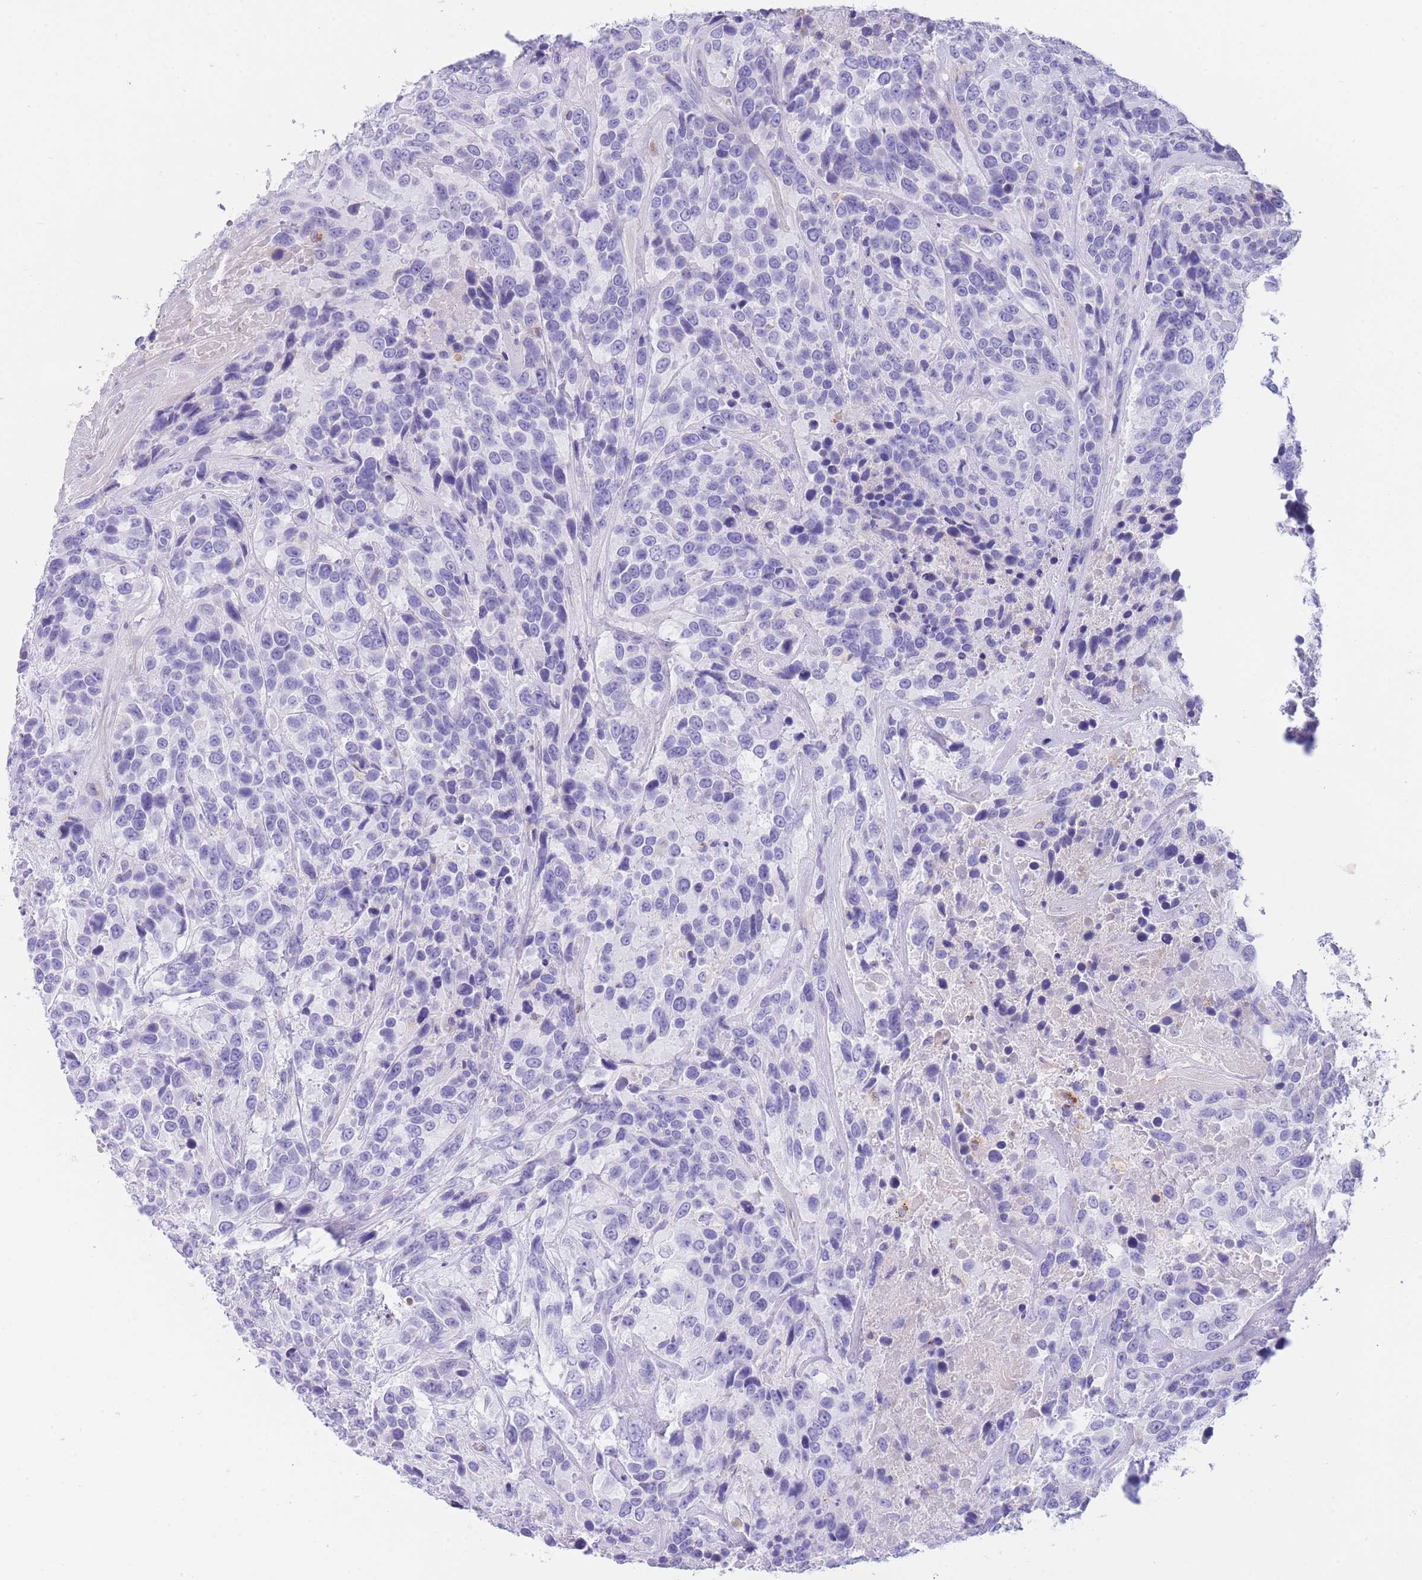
{"staining": {"intensity": "negative", "quantity": "none", "location": "none"}, "tissue": "urothelial cancer", "cell_type": "Tumor cells", "image_type": "cancer", "snomed": [{"axis": "morphology", "description": "Urothelial carcinoma, High grade"}, {"axis": "topography", "description": "Urinary bladder"}], "caption": "Immunohistochemical staining of human urothelial cancer displays no significant positivity in tumor cells.", "gene": "PLBD1", "patient": {"sex": "female", "age": 70}}